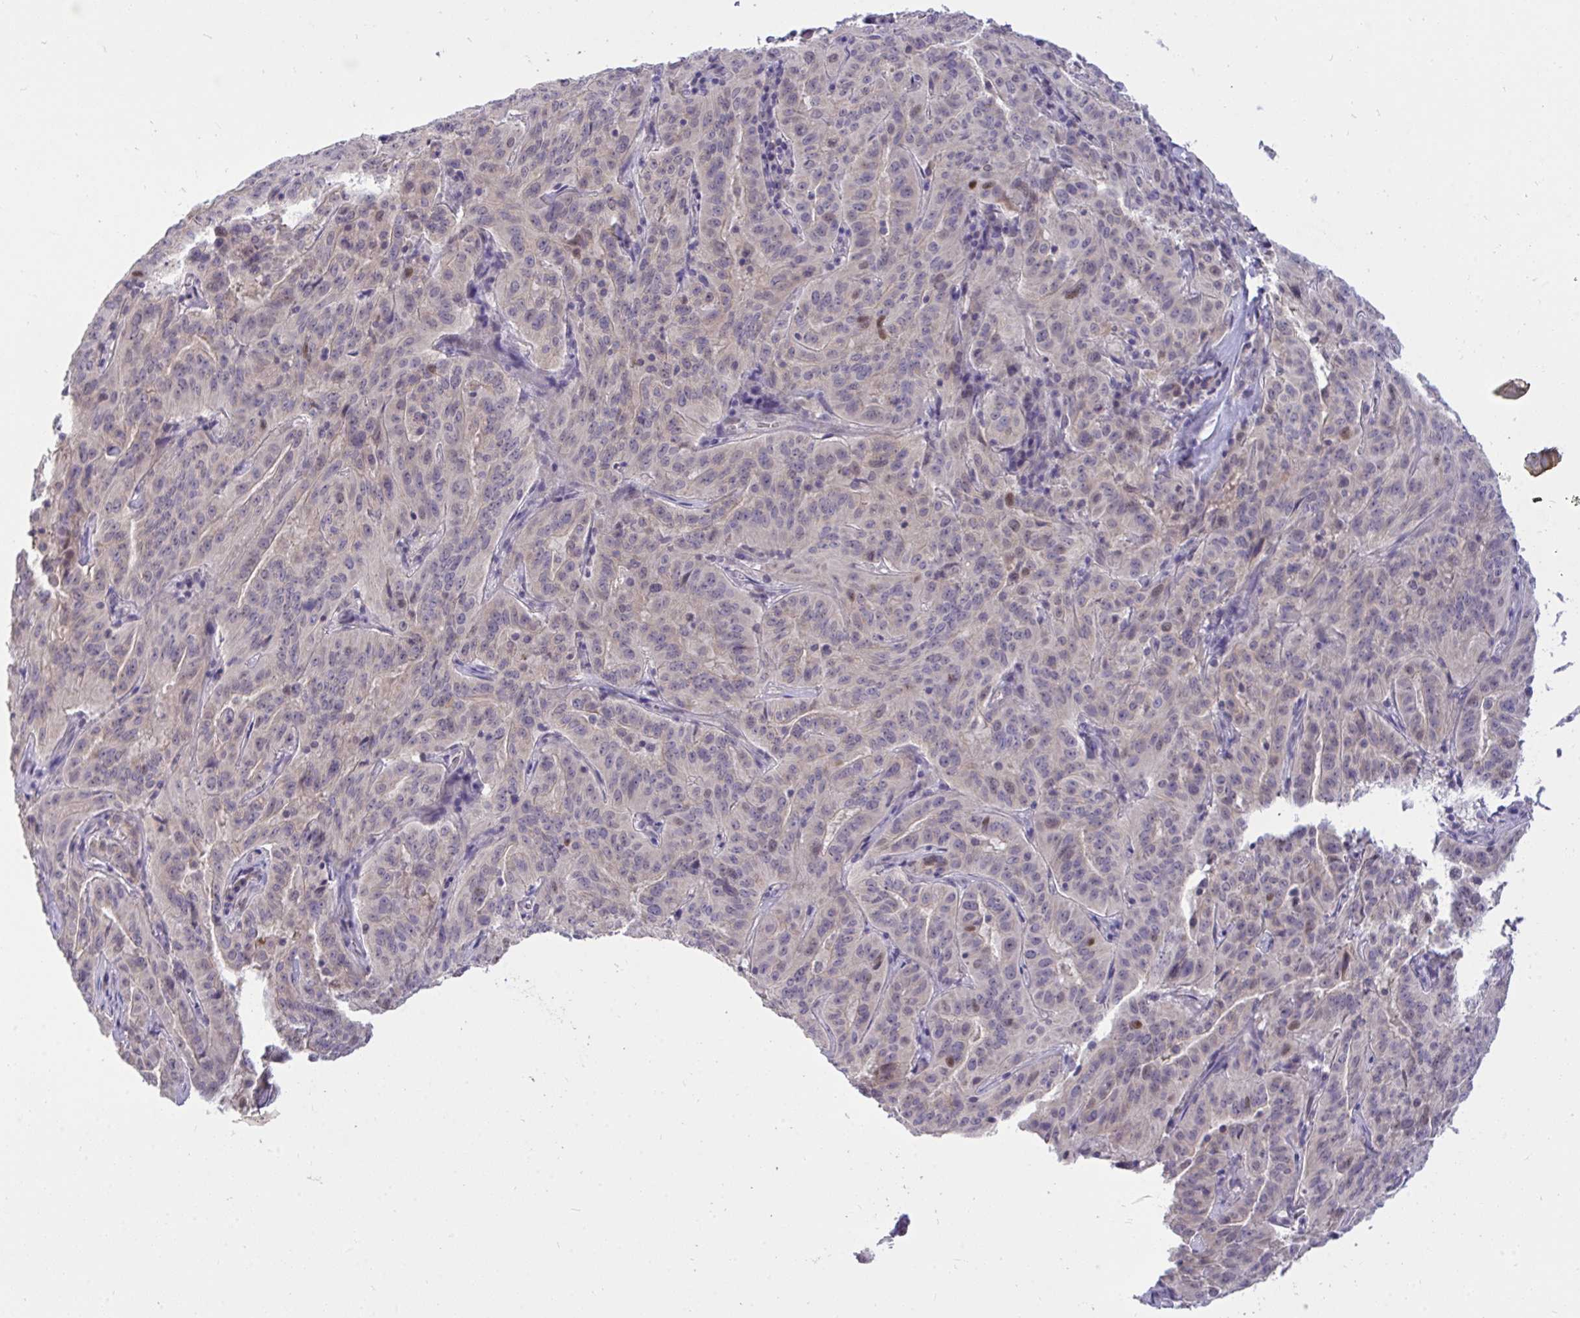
{"staining": {"intensity": "strong", "quantity": "<25%", "location": "nuclear"}, "tissue": "pancreatic cancer", "cell_type": "Tumor cells", "image_type": "cancer", "snomed": [{"axis": "morphology", "description": "Adenocarcinoma, NOS"}, {"axis": "topography", "description": "Pancreas"}], "caption": "High-magnification brightfield microscopy of pancreatic cancer (adenocarcinoma) stained with DAB (brown) and counterstained with hematoxylin (blue). tumor cells exhibit strong nuclear expression is appreciated in about<25% of cells.", "gene": "C19orf54", "patient": {"sex": "male", "age": 63}}